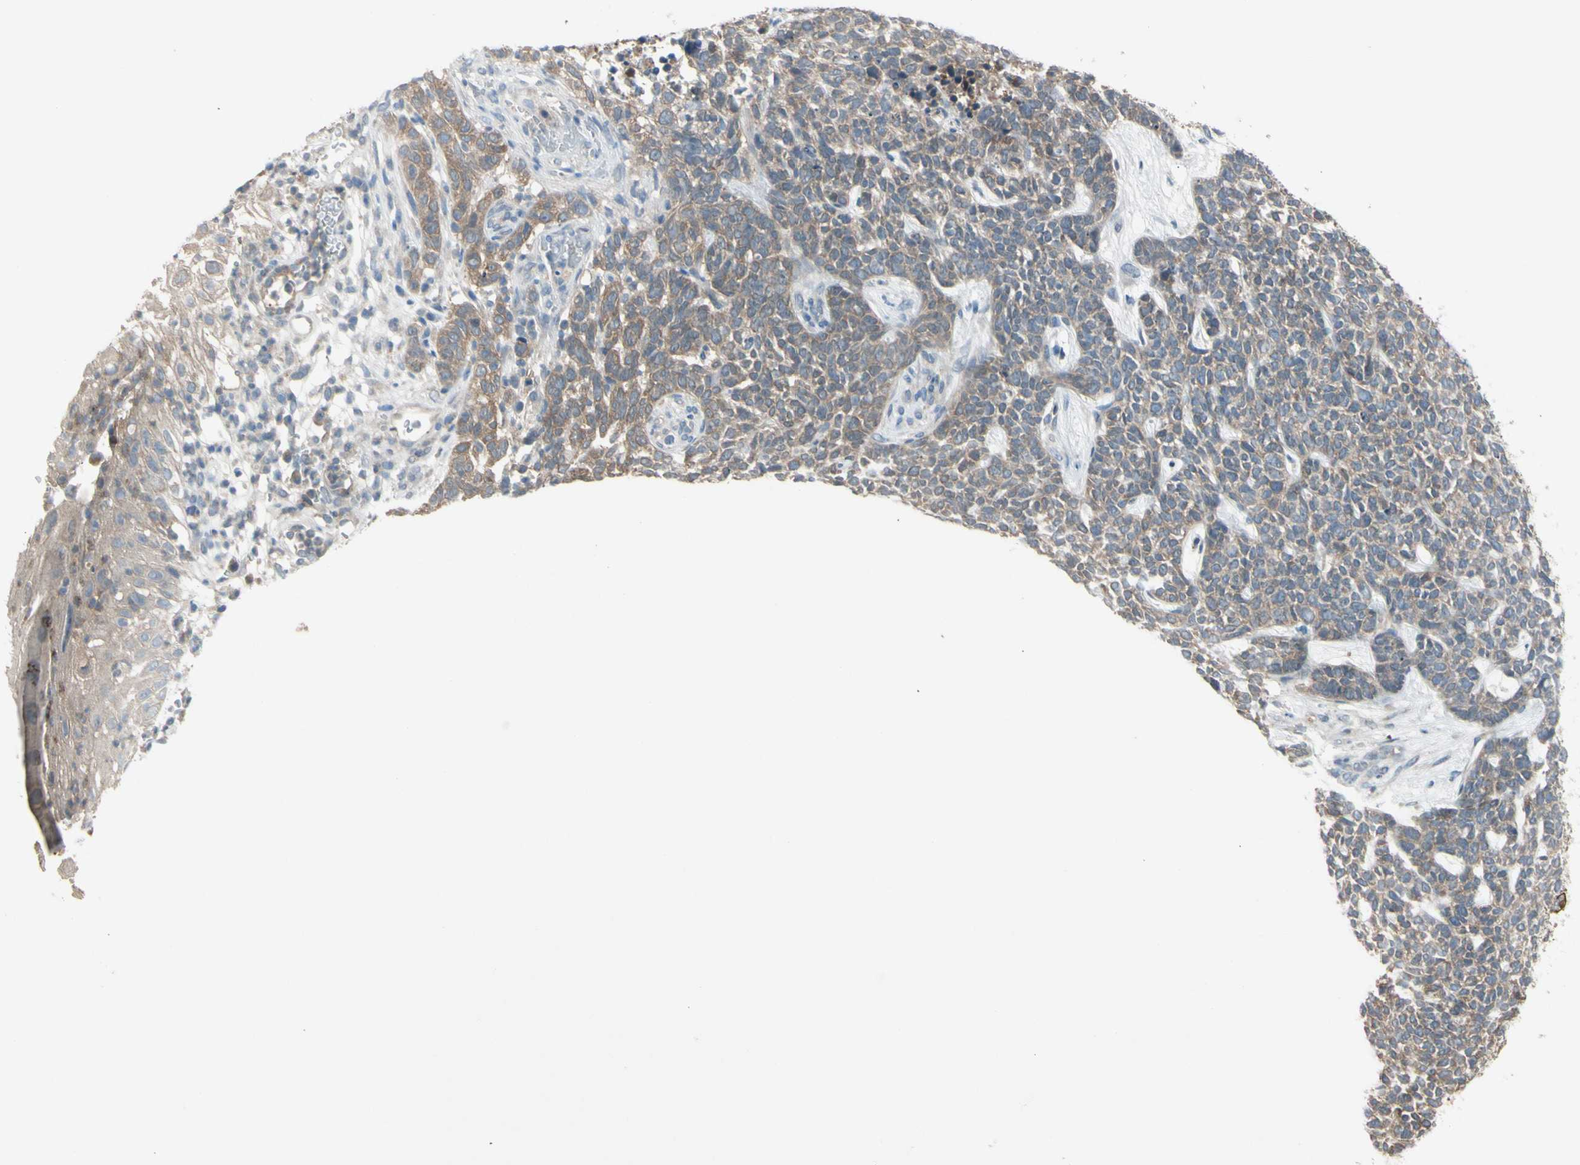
{"staining": {"intensity": "weak", "quantity": ">75%", "location": "cytoplasmic/membranous"}, "tissue": "skin cancer", "cell_type": "Tumor cells", "image_type": "cancer", "snomed": [{"axis": "morphology", "description": "Basal cell carcinoma"}, {"axis": "topography", "description": "Skin"}], "caption": "Immunohistochemical staining of skin cancer (basal cell carcinoma) reveals weak cytoplasmic/membranous protein expression in about >75% of tumor cells. Immunohistochemistry (ihc) stains the protein of interest in brown and the nuclei are stained blue.", "gene": "AFP", "patient": {"sex": "female", "age": 84}}